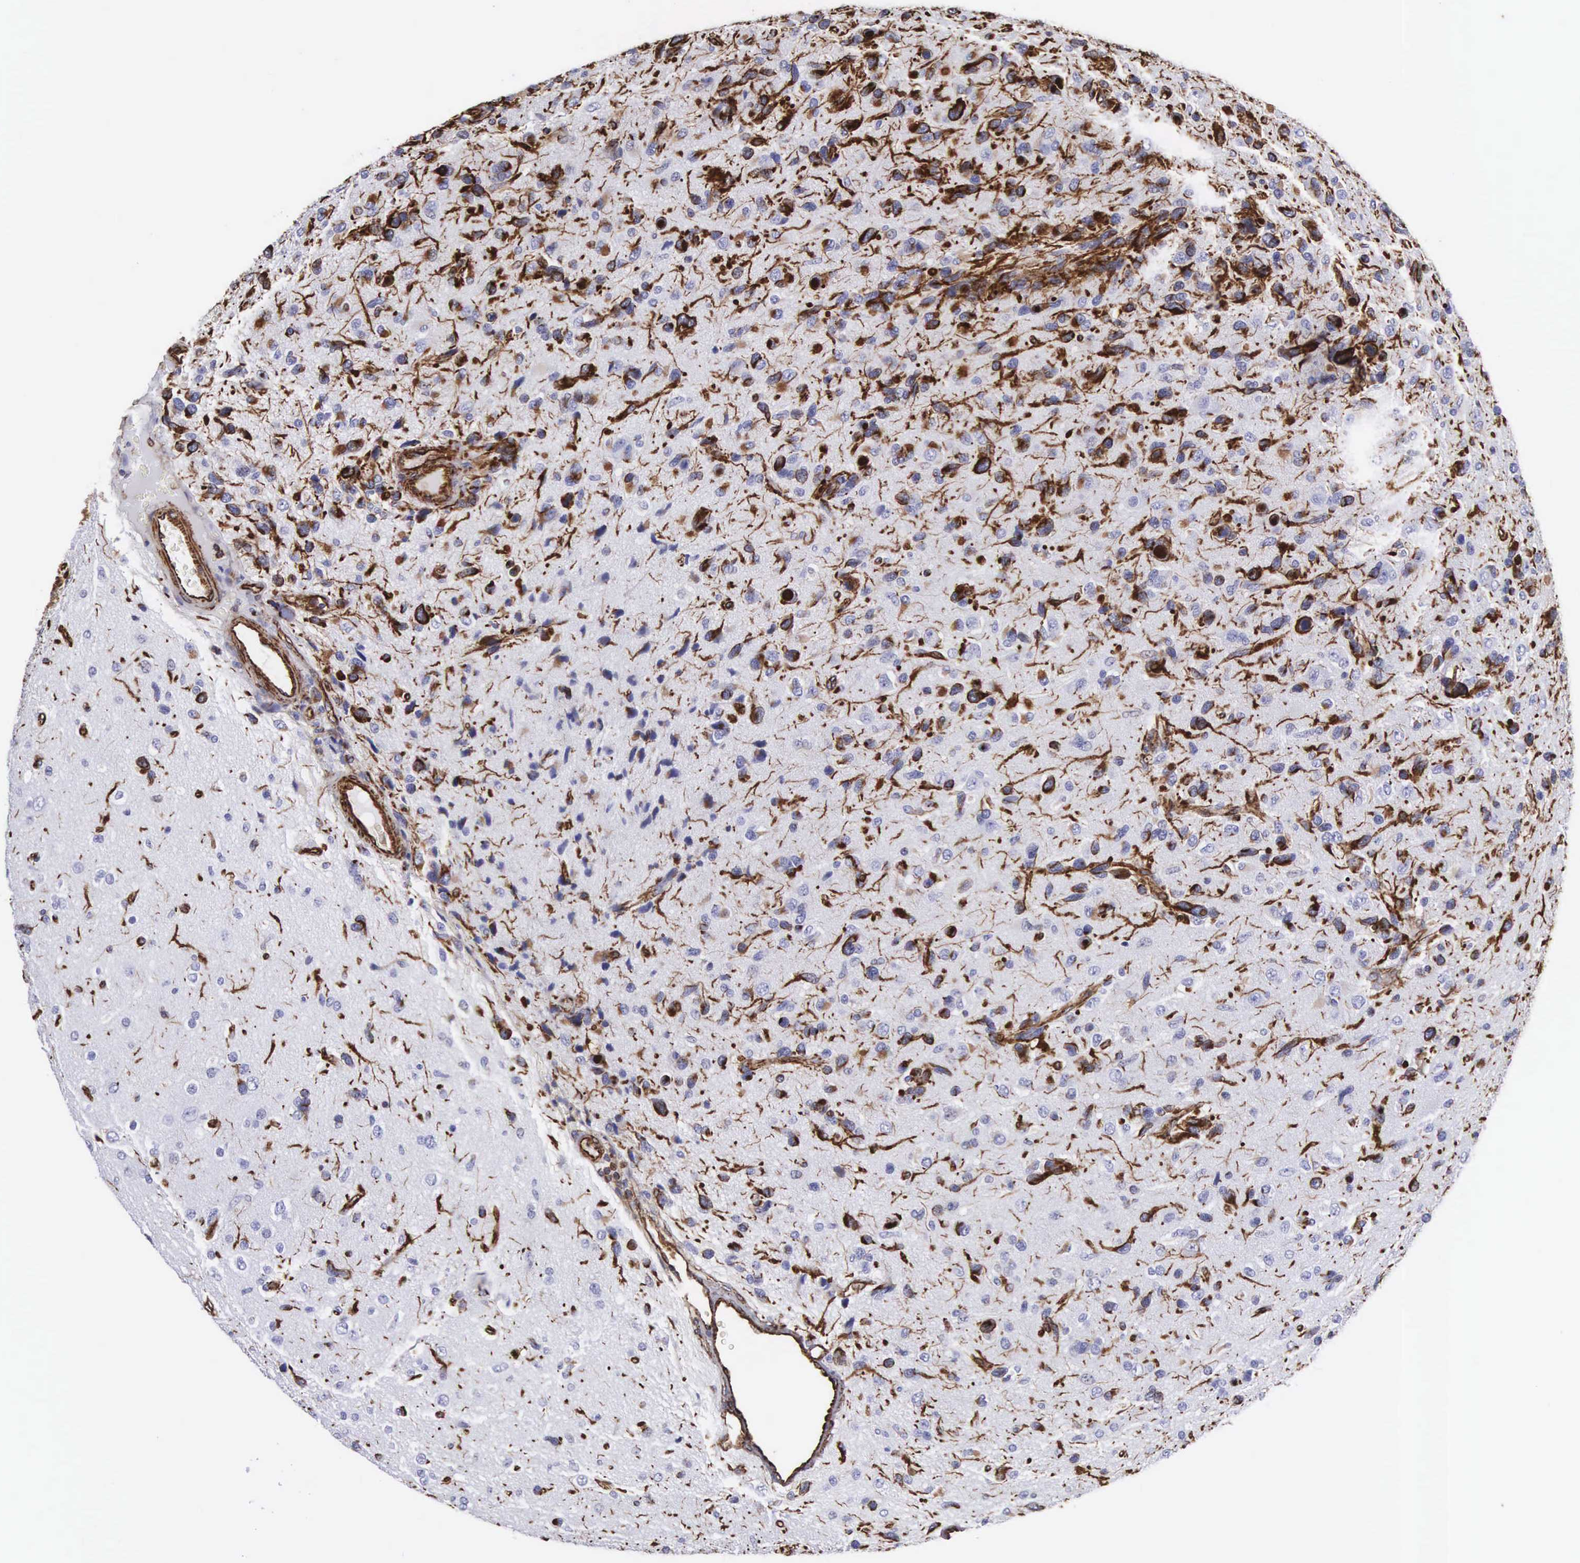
{"staining": {"intensity": "strong", "quantity": "25%-75%", "location": "cytoplasmic/membranous"}, "tissue": "glioma", "cell_type": "Tumor cells", "image_type": "cancer", "snomed": [{"axis": "morphology", "description": "Glioma, malignant, High grade"}, {"axis": "topography", "description": "Brain"}], "caption": "Immunohistochemical staining of human glioma exhibits strong cytoplasmic/membranous protein staining in about 25%-75% of tumor cells. (DAB IHC, brown staining for protein, blue staining for nuclei).", "gene": "VIM", "patient": {"sex": "male", "age": 77}}